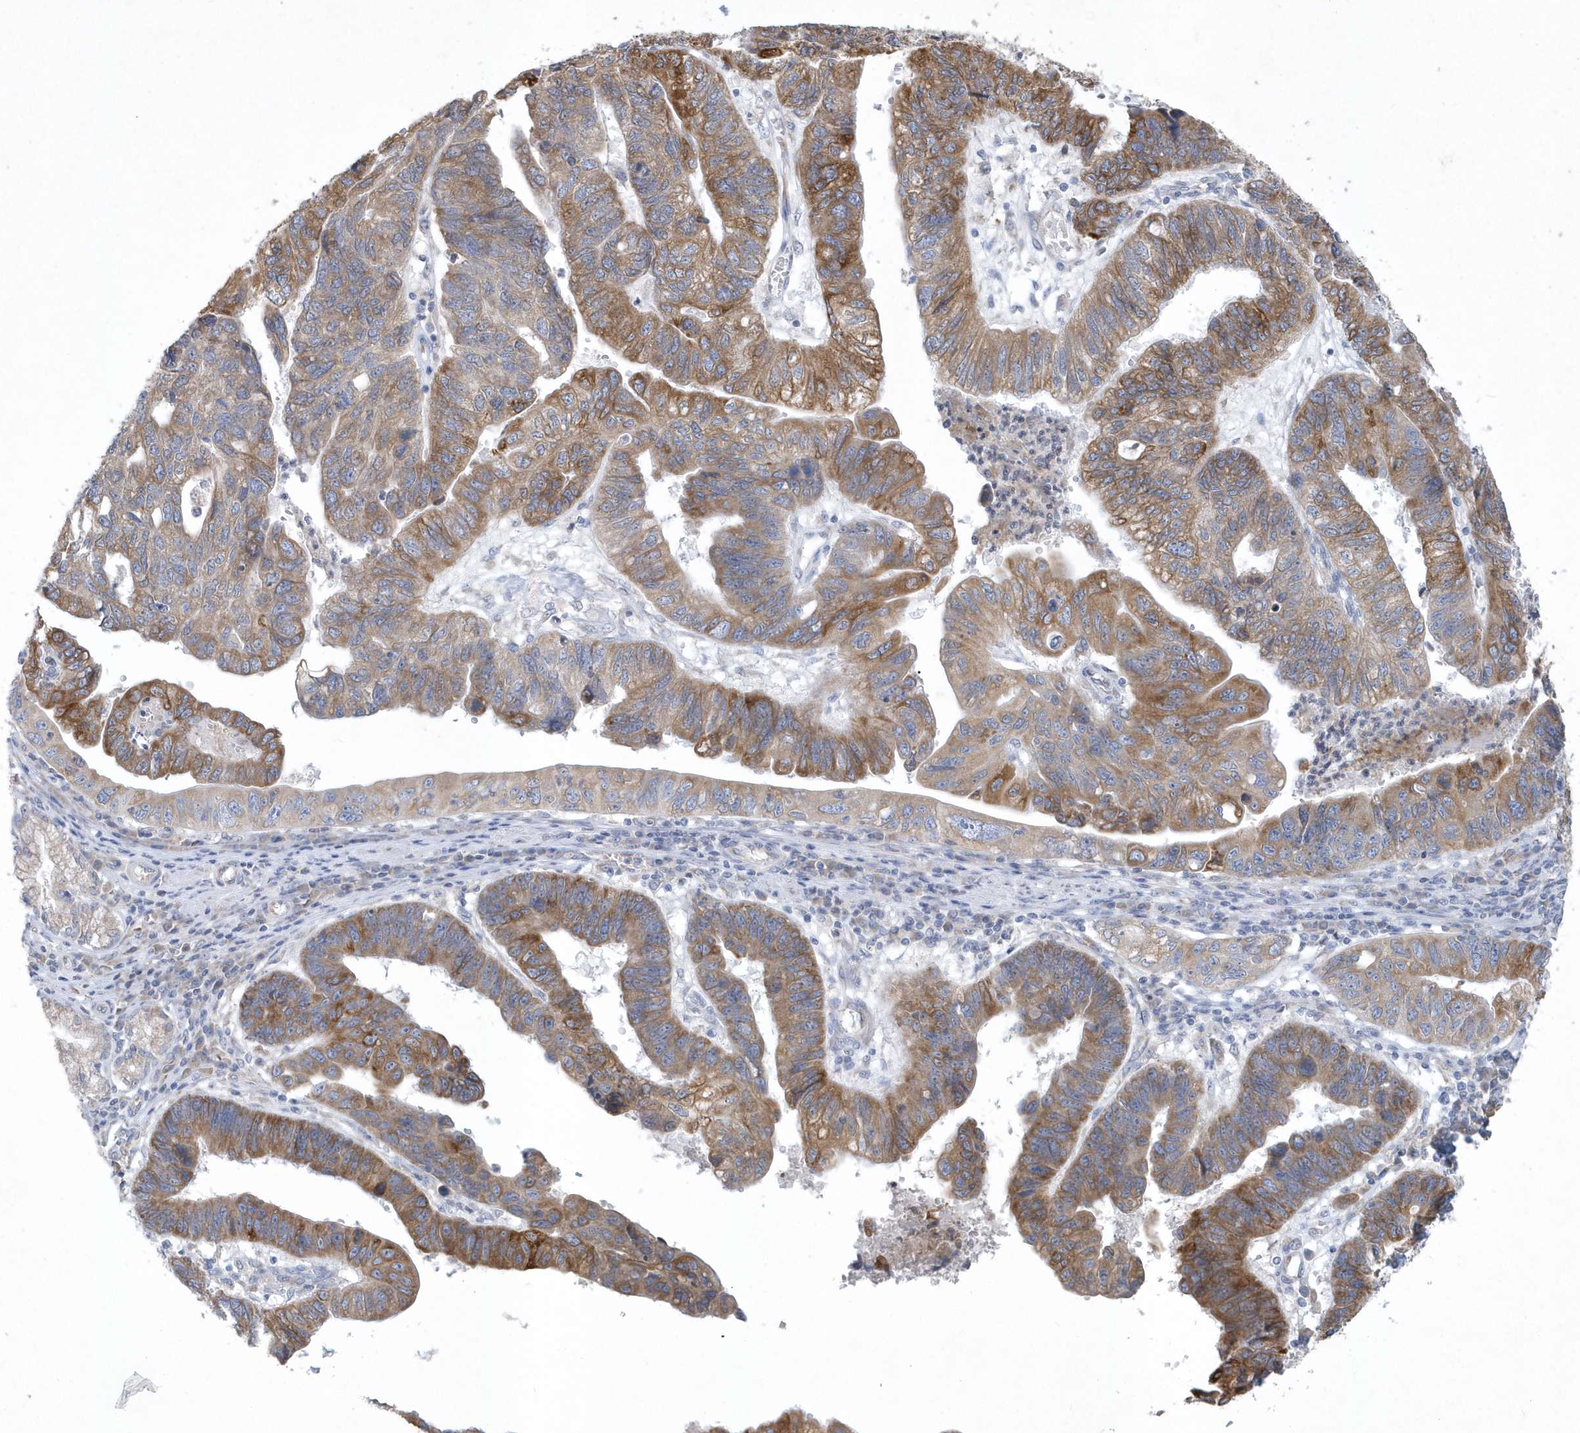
{"staining": {"intensity": "moderate", "quantity": ">75%", "location": "cytoplasmic/membranous"}, "tissue": "stomach cancer", "cell_type": "Tumor cells", "image_type": "cancer", "snomed": [{"axis": "morphology", "description": "Adenocarcinoma, NOS"}, {"axis": "topography", "description": "Stomach"}], "caption": "A micrograph of stomach cancer stained for a protein demonstrates moderate cytoplasmic/membranous brown staining in tumor cells. (Stains: DAB (3,3'-diaminobenzidine) in brown, nuclei in blue, Microscopy: brightfield microscopy at high magnification).", "gene": "DGAT1", "patient": {"sex": "male", "age": 59}}